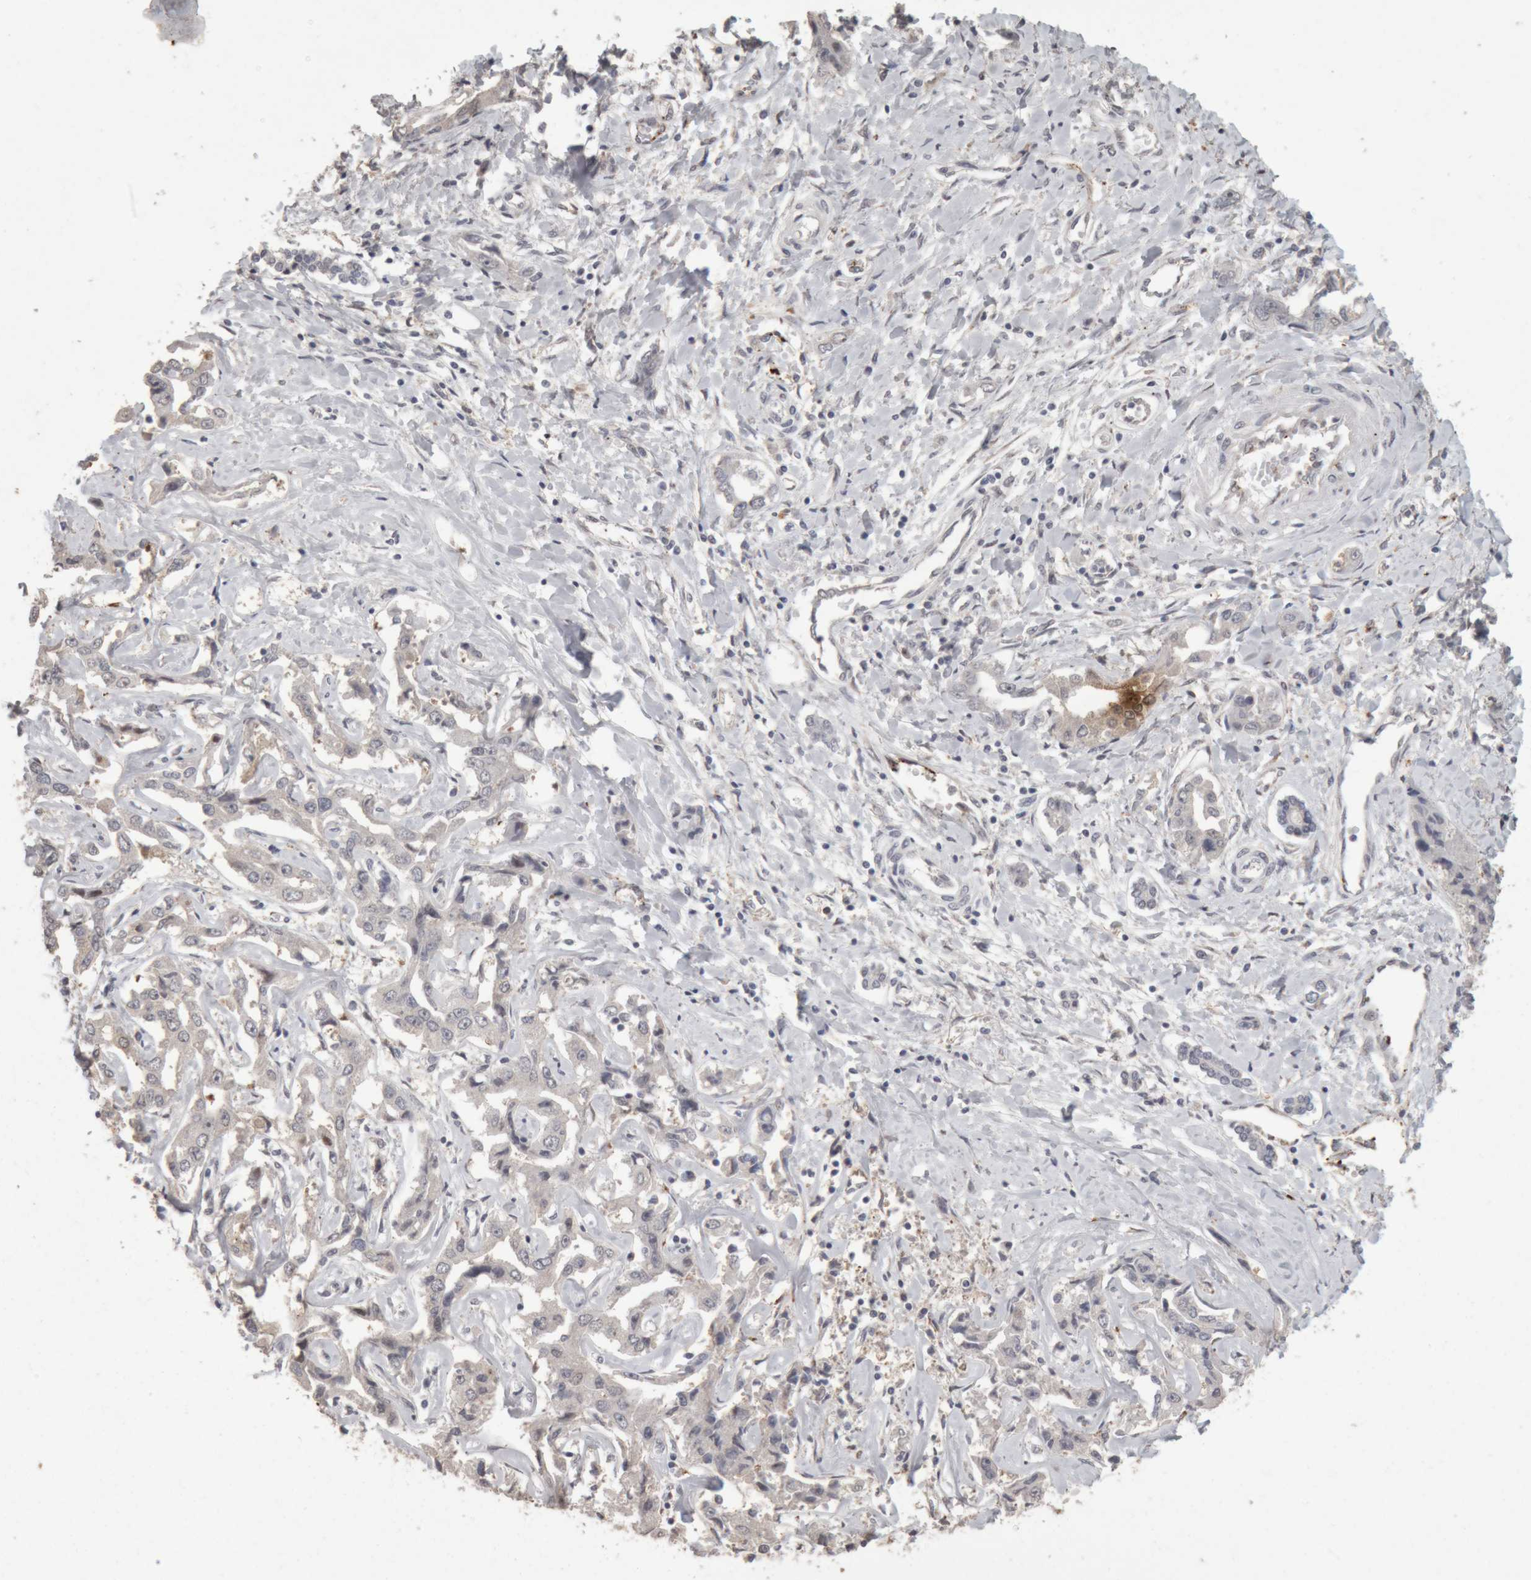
{"staining": {"intensity": "negative", "quantity": "none", "location": "none"}, "tissue": "liver cancer", "cell_type": "Tumor cells", "image_type": "cancer", "snomed": [{"axis": "morphology", "description": "Cholangiocarcinoma"}, {"axis": "topography", "description": "Liver"}], "caption": "A micrograph of cholangiocarcinoma (liver) stained for a protein shows no brown staining in tumor cells.", "gene": "MEP1A", "patient": {"sex": "male", "age": 59}}